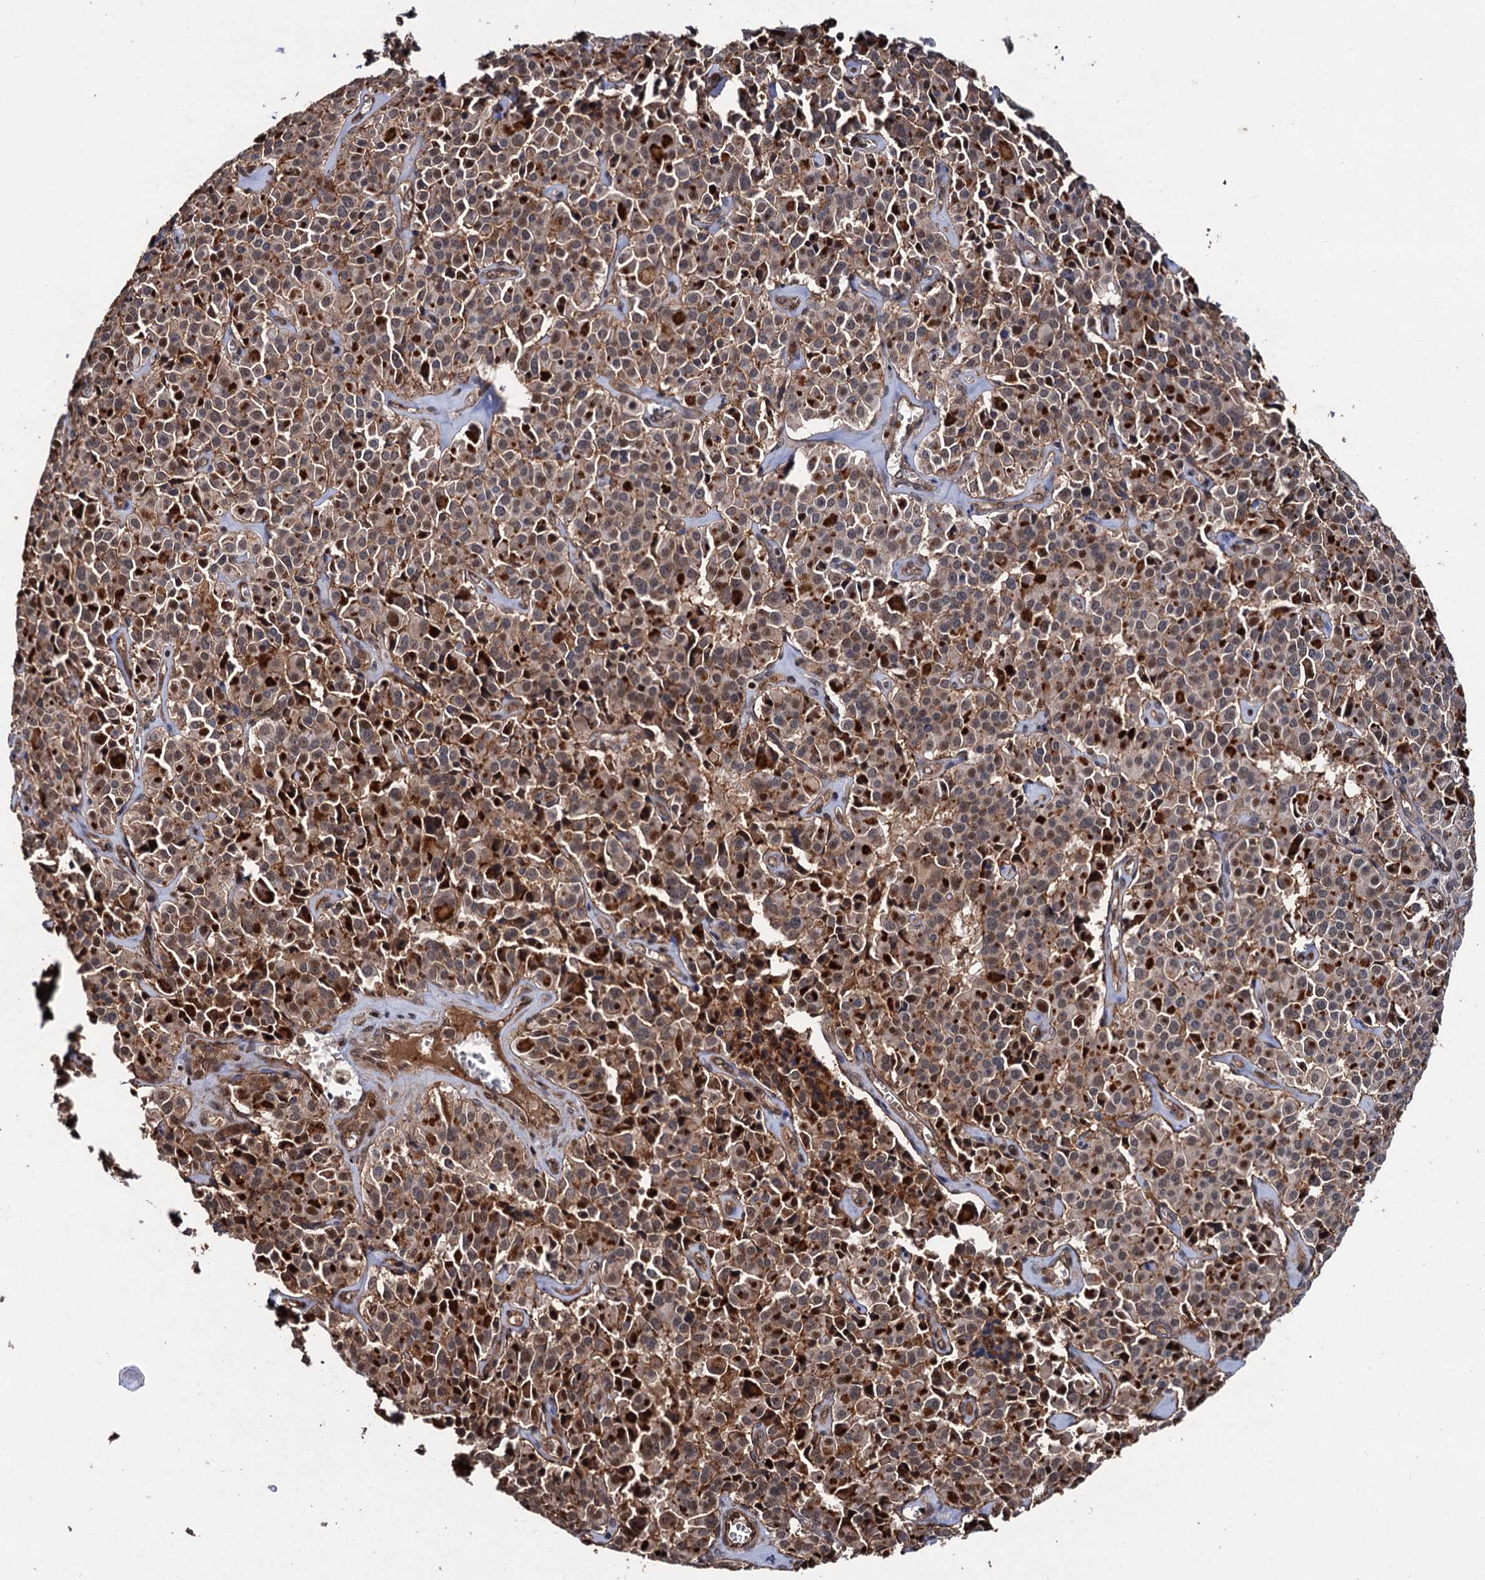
{"staining": {"intensity": "weak", "quantity": "25%-75%", "location": "cytoplasmic/membranous"}, "tissue": "pancreatic cancer", "cell_type": "Tumor cells", "image_type": "cancer", "snomed": [{"axis": "morphology", "description": "Adenocarcinoma, NOS"}, {"axis": "topography", "description": "Pancreas"}], "caption": "Brown immunohistochemical staining in pancreatic cancer reveals weak cytoplasmic/membranous expression in about 25%-75% of tumor cells.", "gene": "CDC23", "patient": {"sex": "male", "age": 65}}